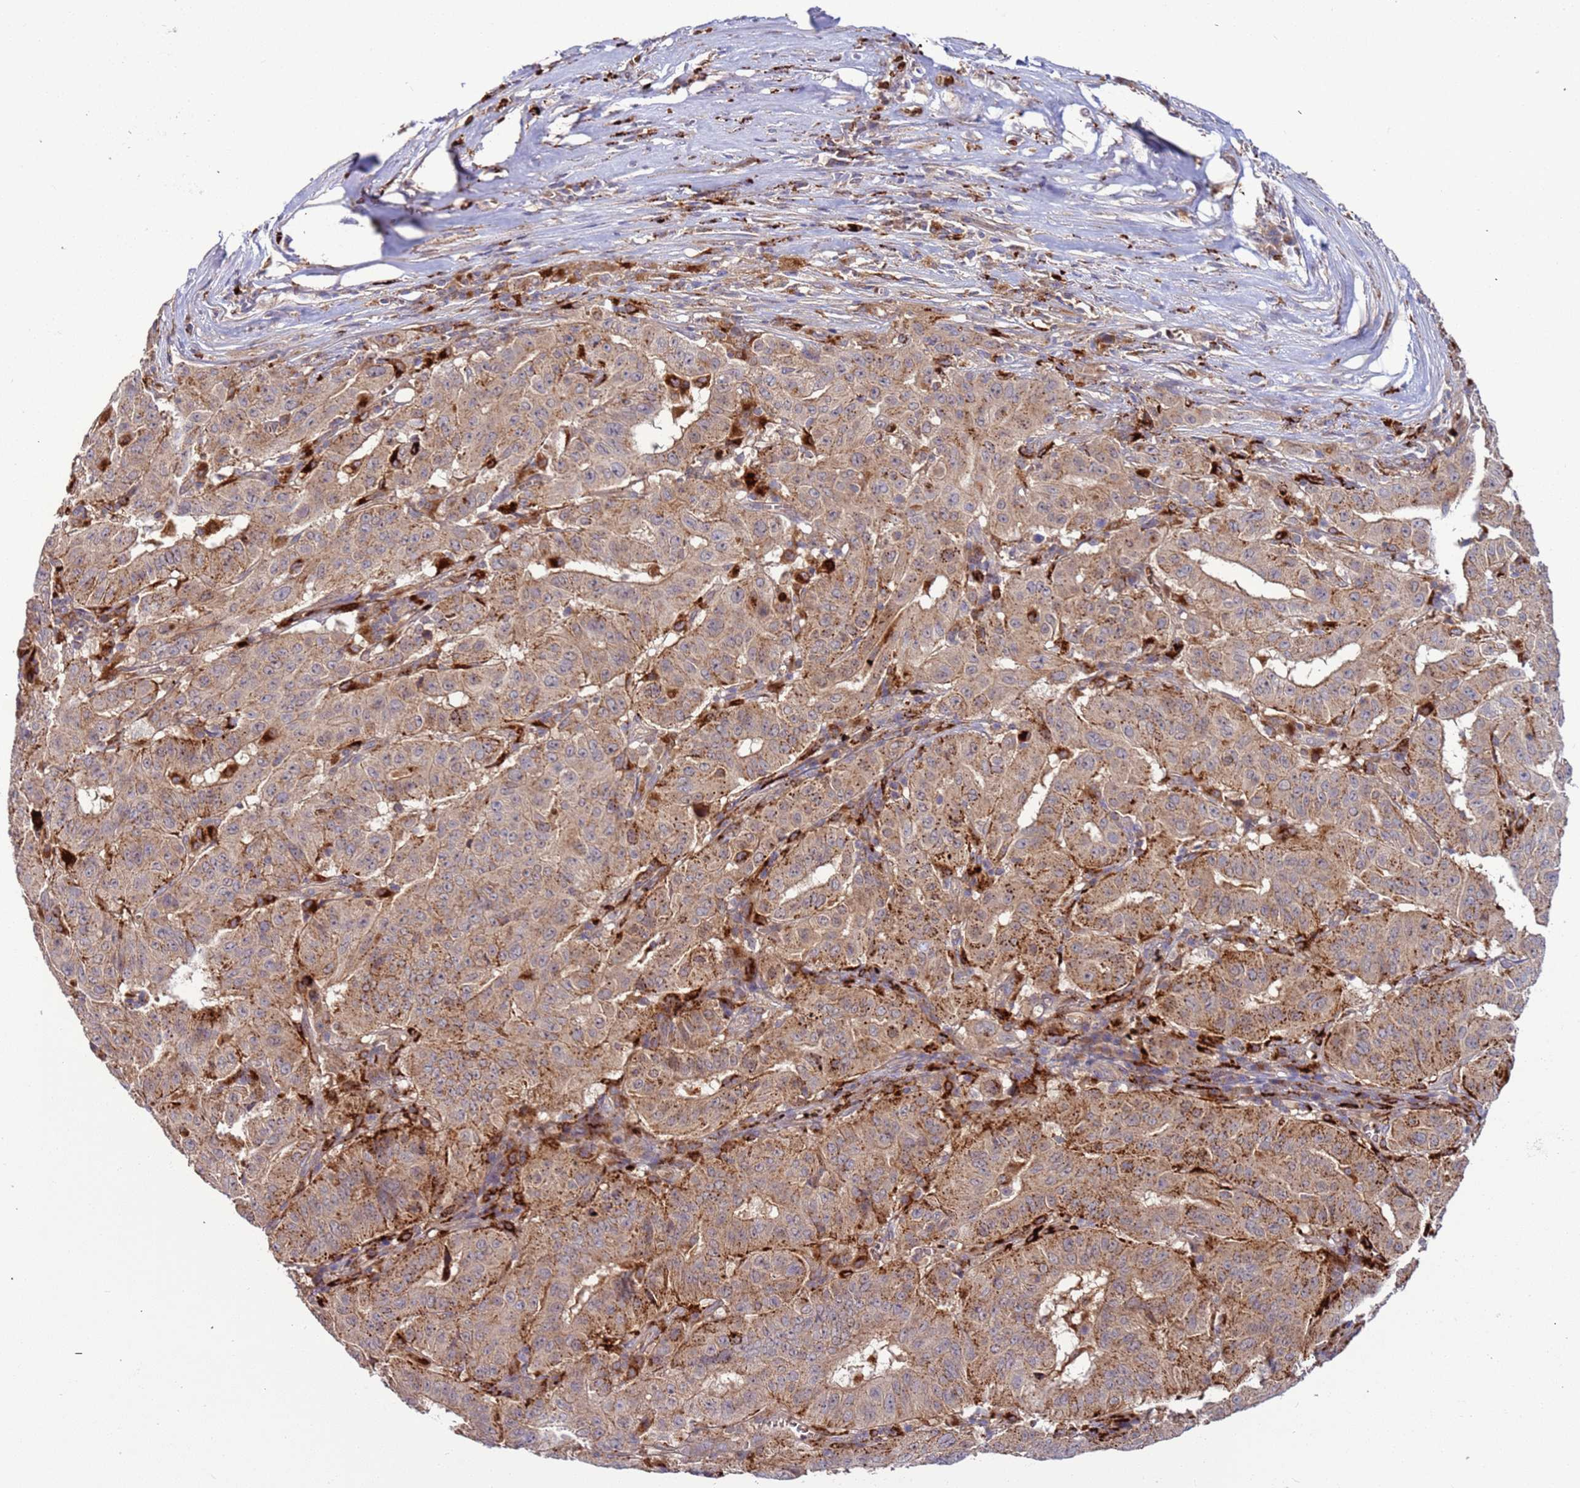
{"staining": {"intensity": "moderate", "quantity": ">75%", "location": "cytoplasmic/membranous"}, "tissue": "pancreatic cancer", "cell_type": "Tumor cells", "image_type": "cancer", "snomed": [{"axis": "morphology", "description": "Adenocarcinoma, NOS"}, {"axis": "topography", "description": "Pancreas"}], "caption": "Brown immunohistochemical staining in pancreatic cancer exhibits moderate cytoplasmic/membranous staining in about >75% of tumor cells. The protein of interest is stained brown, and the nuclei are stained in blue (DAB IHC with brightfield microscopy, high magnification).", "gene": "VPS36", "patient": {"sex": "male", "age": 63}}